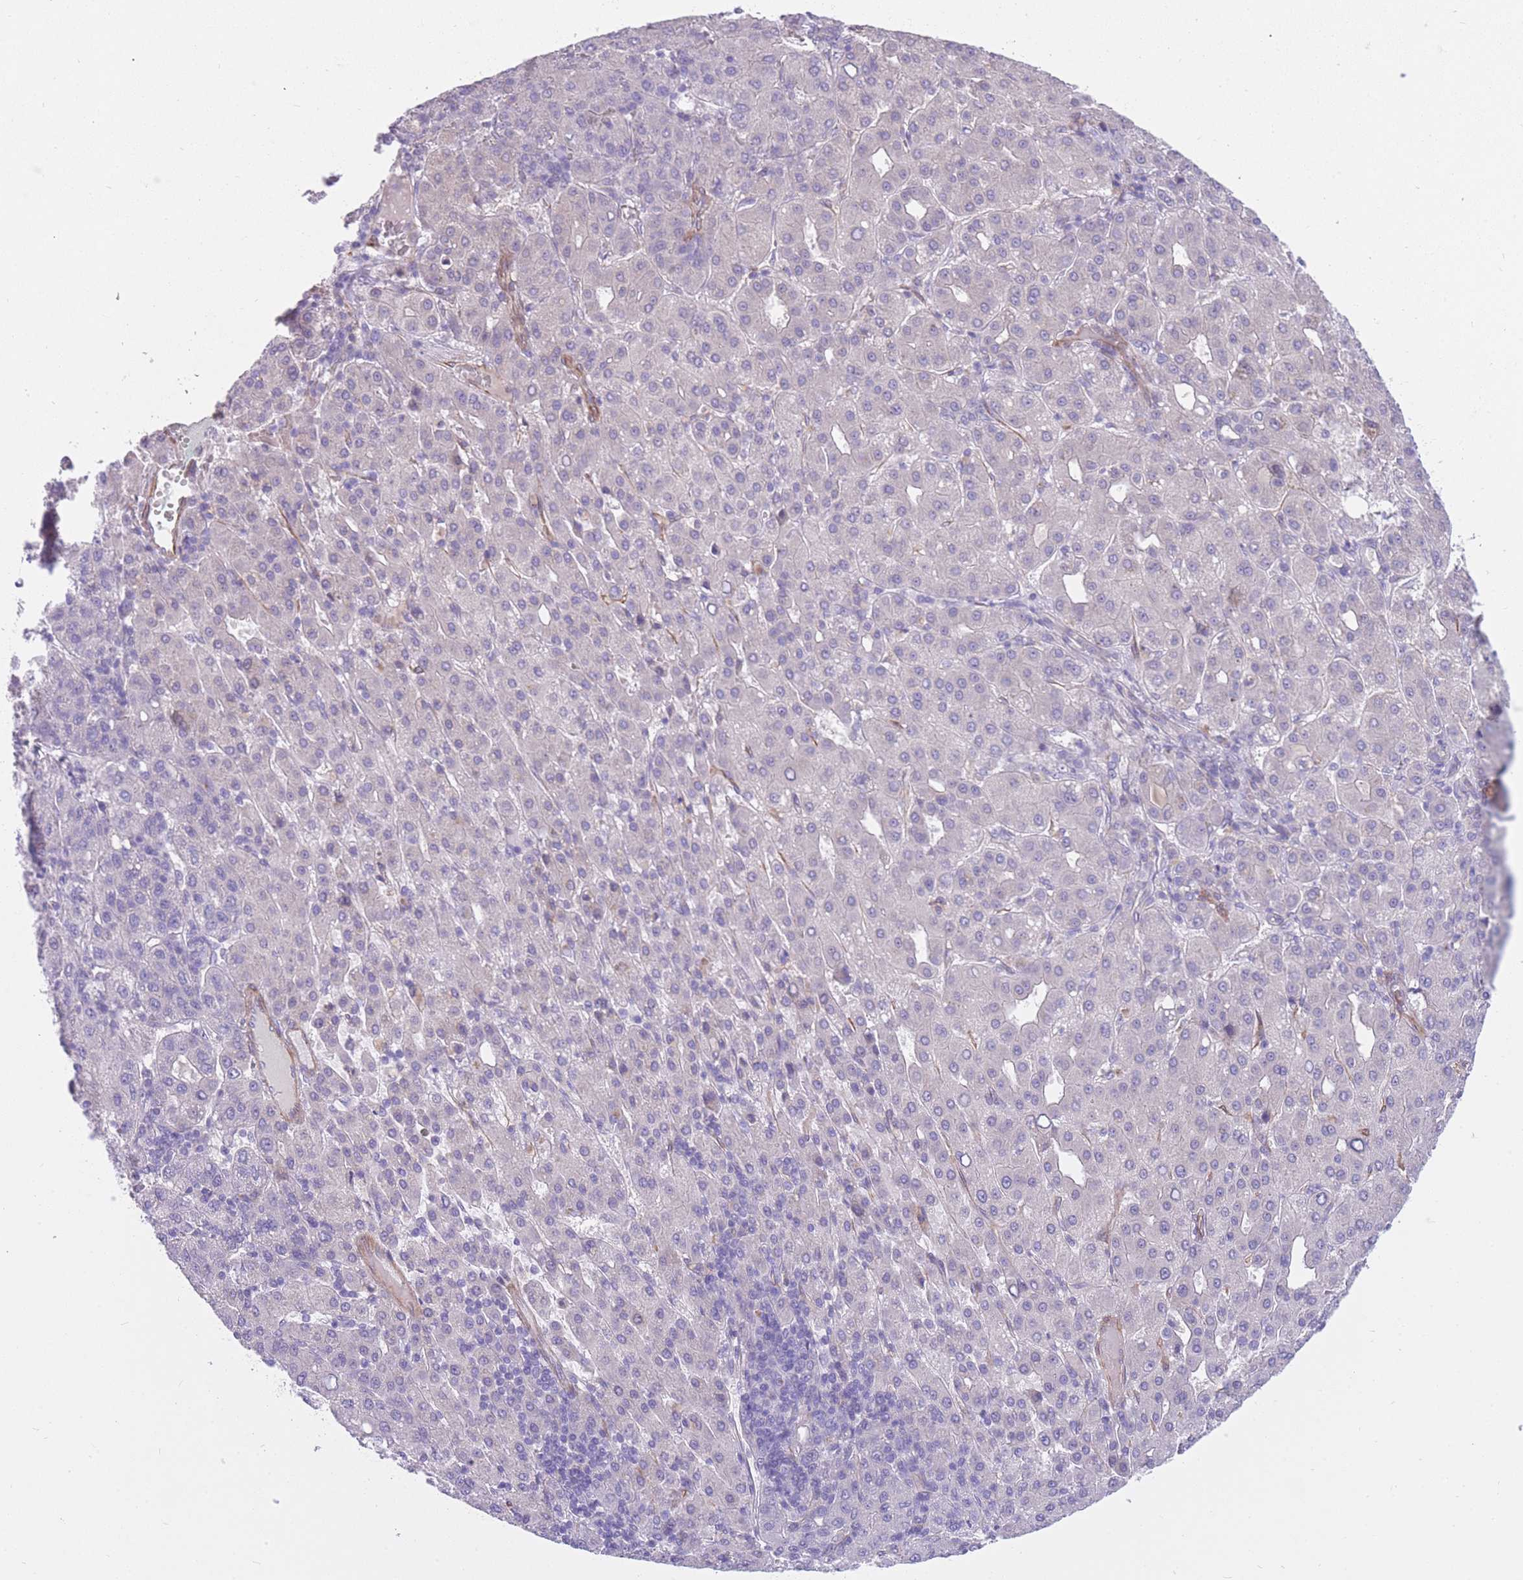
{"staining": {"intensity": "negative", "quantity": "none", "location": "none"}, "tissue": "liver cancer", "cell_type": "Tumor cells", "image_type": "cancer", "snomed": [{"axis": "morphology", "description": "Carcinoma, Hepatocellular, NOS"}, {"axis": "topography", "description": "Liver"}], "caption": "Immunohistochemistry histopathology image of neoplastic tissue: human liver cancer (hepatocellular carcinoma) stained with DAB demonstrates no significant protein positivity in tumor cells.", "gene": "QTRT1", "patient": {"sex": "male", "age": 65}}